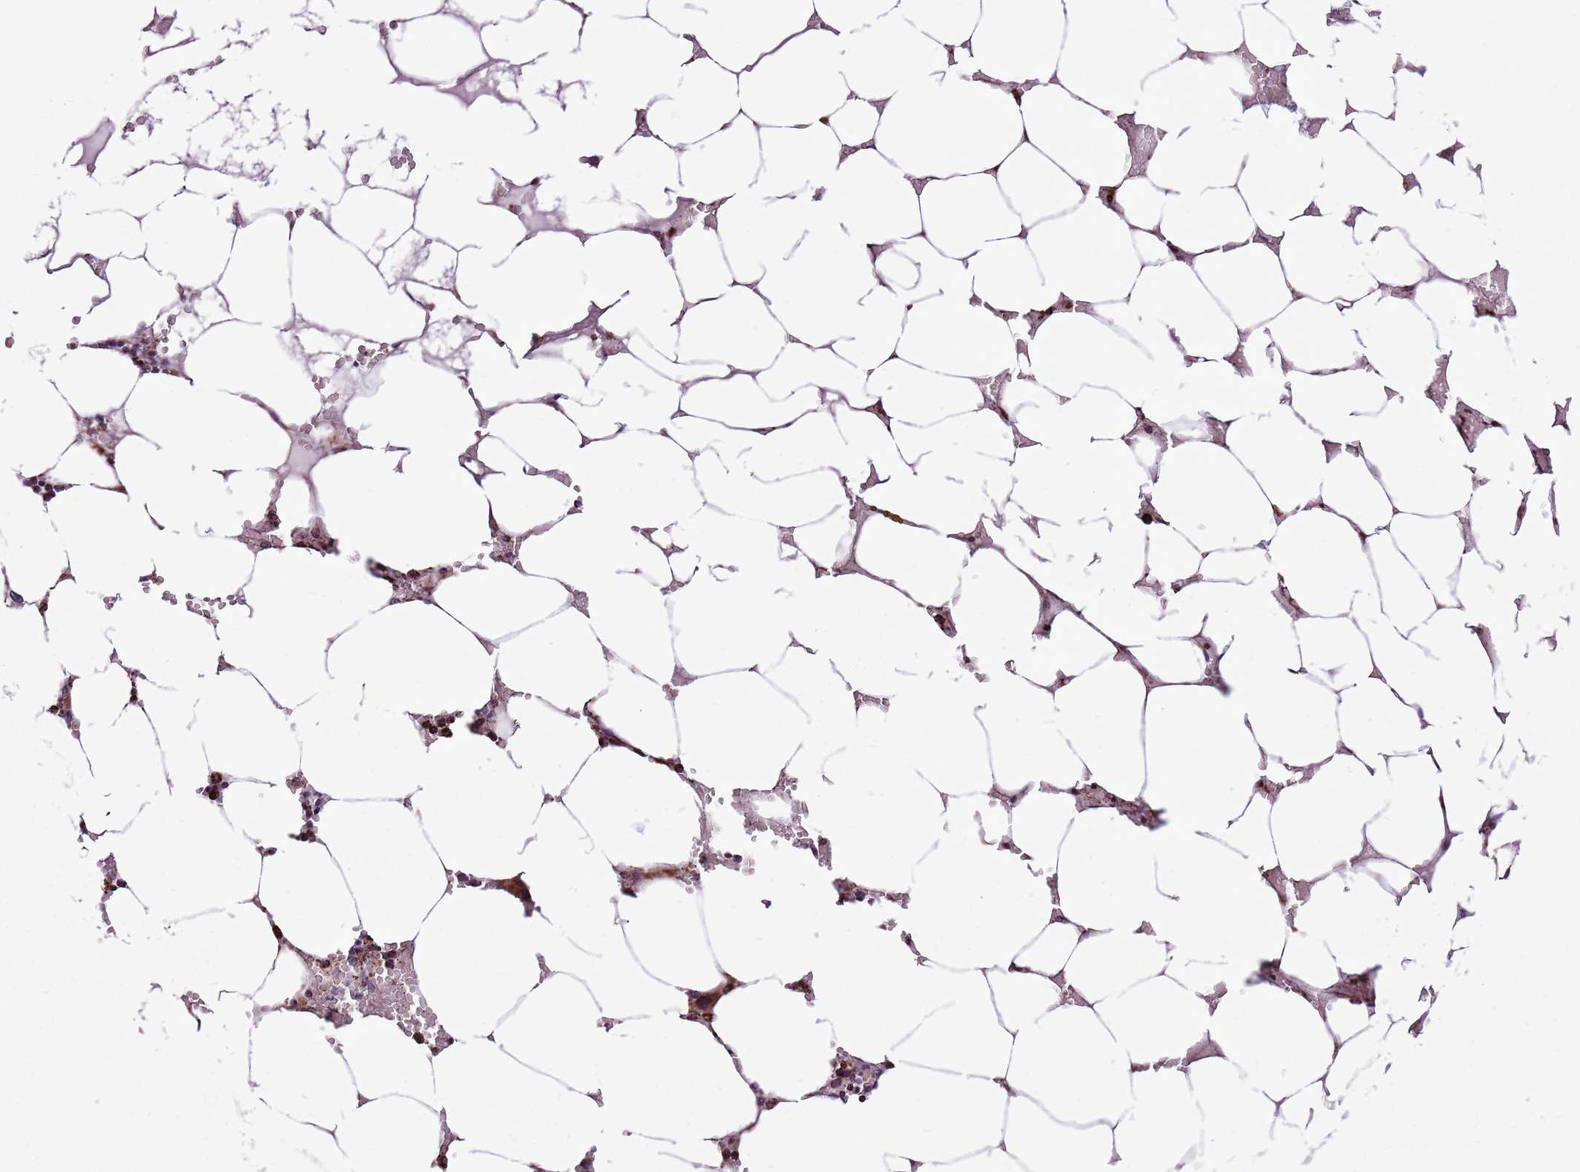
{"staining": {"intensity": "strong", "quantity": ">75%", "location": "cytoplasmic/membranous"}, "tissue": "bone marrow", "cell_type": "Hematopoietic cells", "image_type": "normal", "snomed": [{"axis": "morphology", "description": "Normal tissue, NOS"}, {"axis": "topography", "description": "Bone marrow"}], "caption": "The micrograph exhibits staining of normal bone marrow, revealing strong cytoplasmic/membranous protein staining (brown color) within hematopoietic cells. (brown staining indicates protein expression, while blue staining denotes nuclei).", "gene": "HECTD4", "patient": {"sex": "male", "age": 70}}